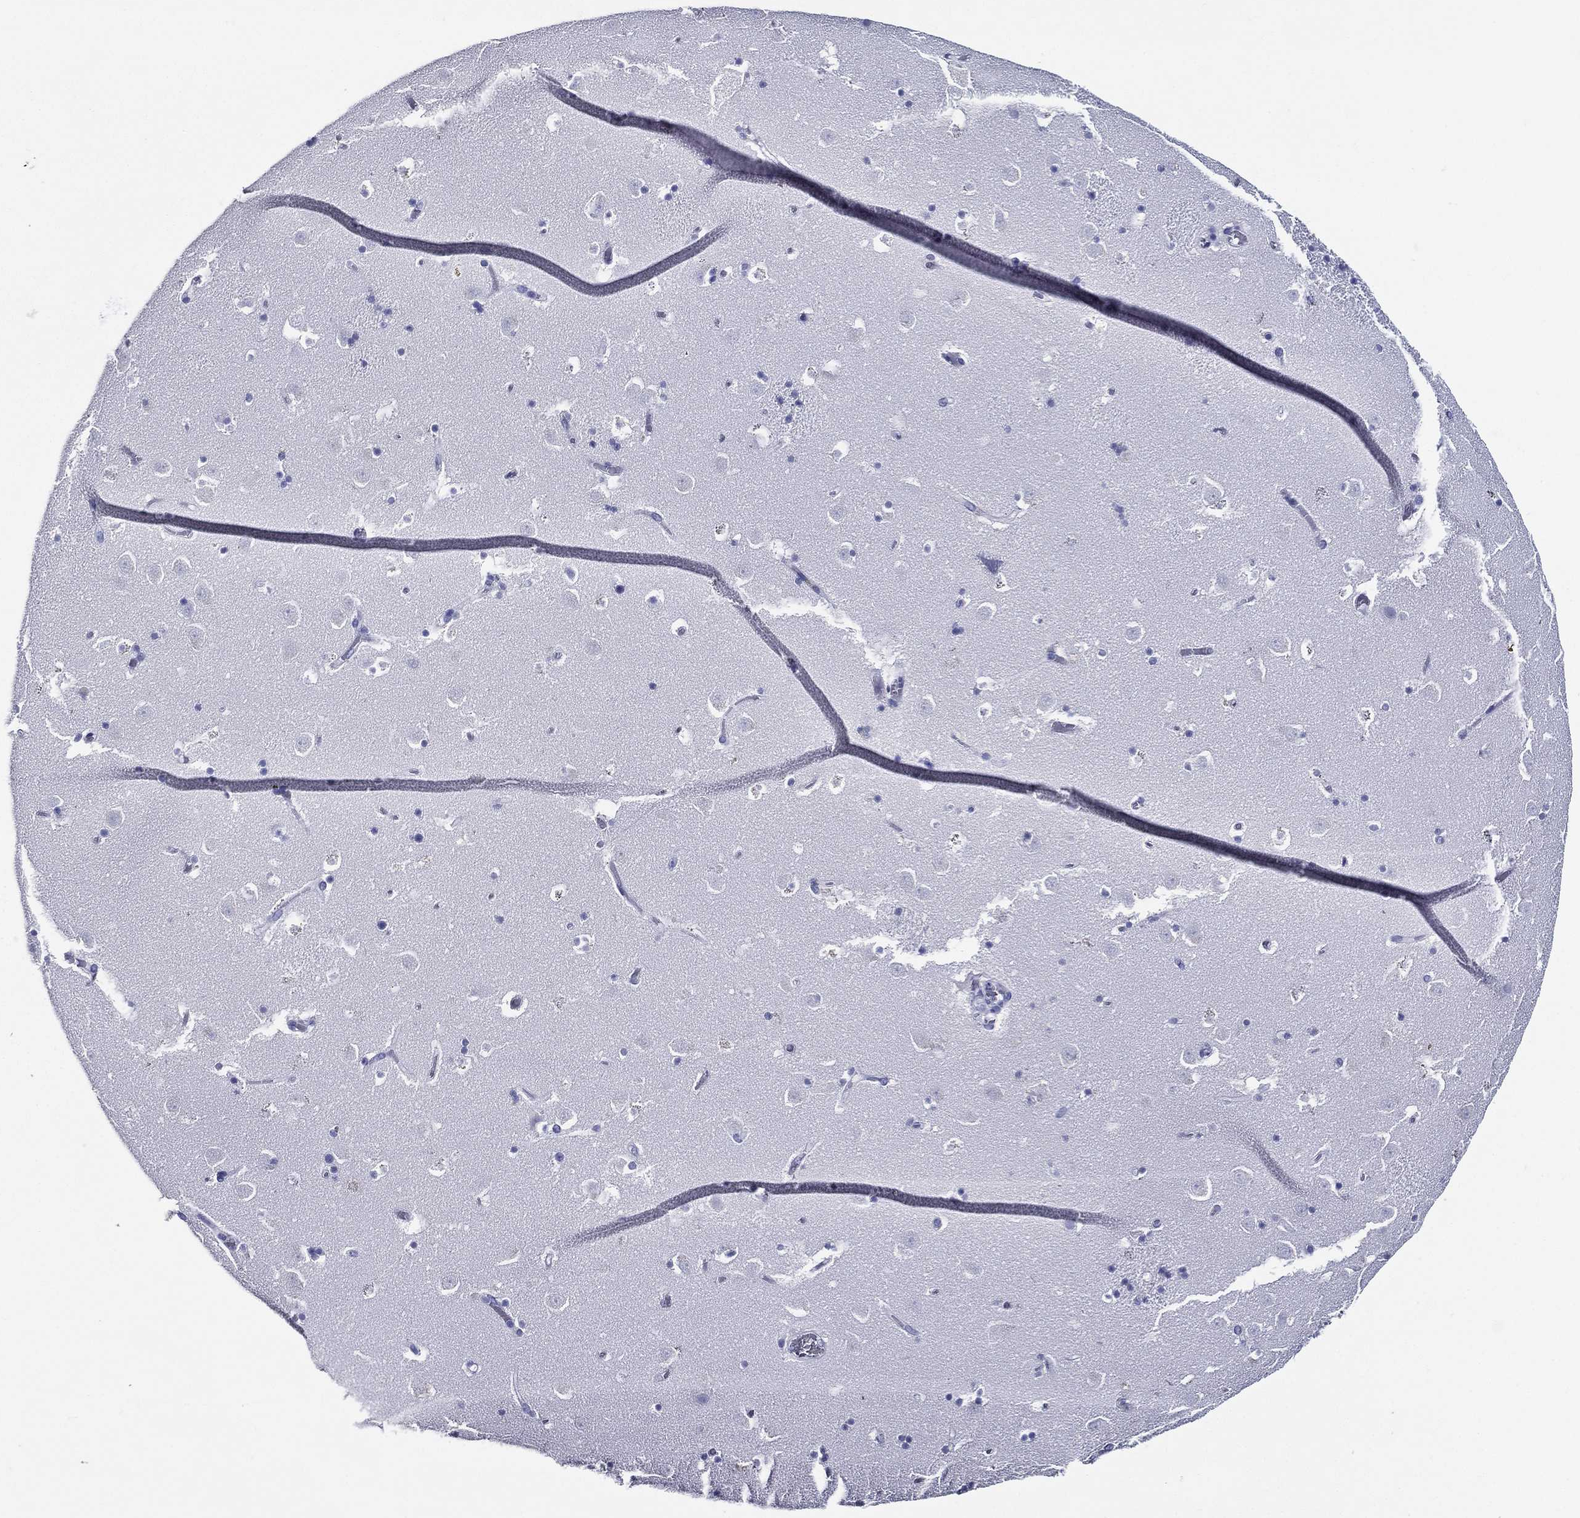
{"staining": {"intensity": "negative", "quantity": "none", "location": "none"}, "tissue": "caudate", "cell_type": "Glial cells", "image_type": "normal", "snomed": [{"axis": "morphology", "description": "Normal tissue, NOS"}, {"axis": "topography", "description": "Lateral ventricle wall"}], "caption": "Immunohistochemical staining of benign human caudate reveals no significant positivity in glial cells. (Stains: DAB immunohistochemistry (IHC) with hematoxylin counter stain, Microscopy: brightfield microscopy at high magnification).", "gene": "ACE2", "patient": {"sex": "female", "age": 42}}